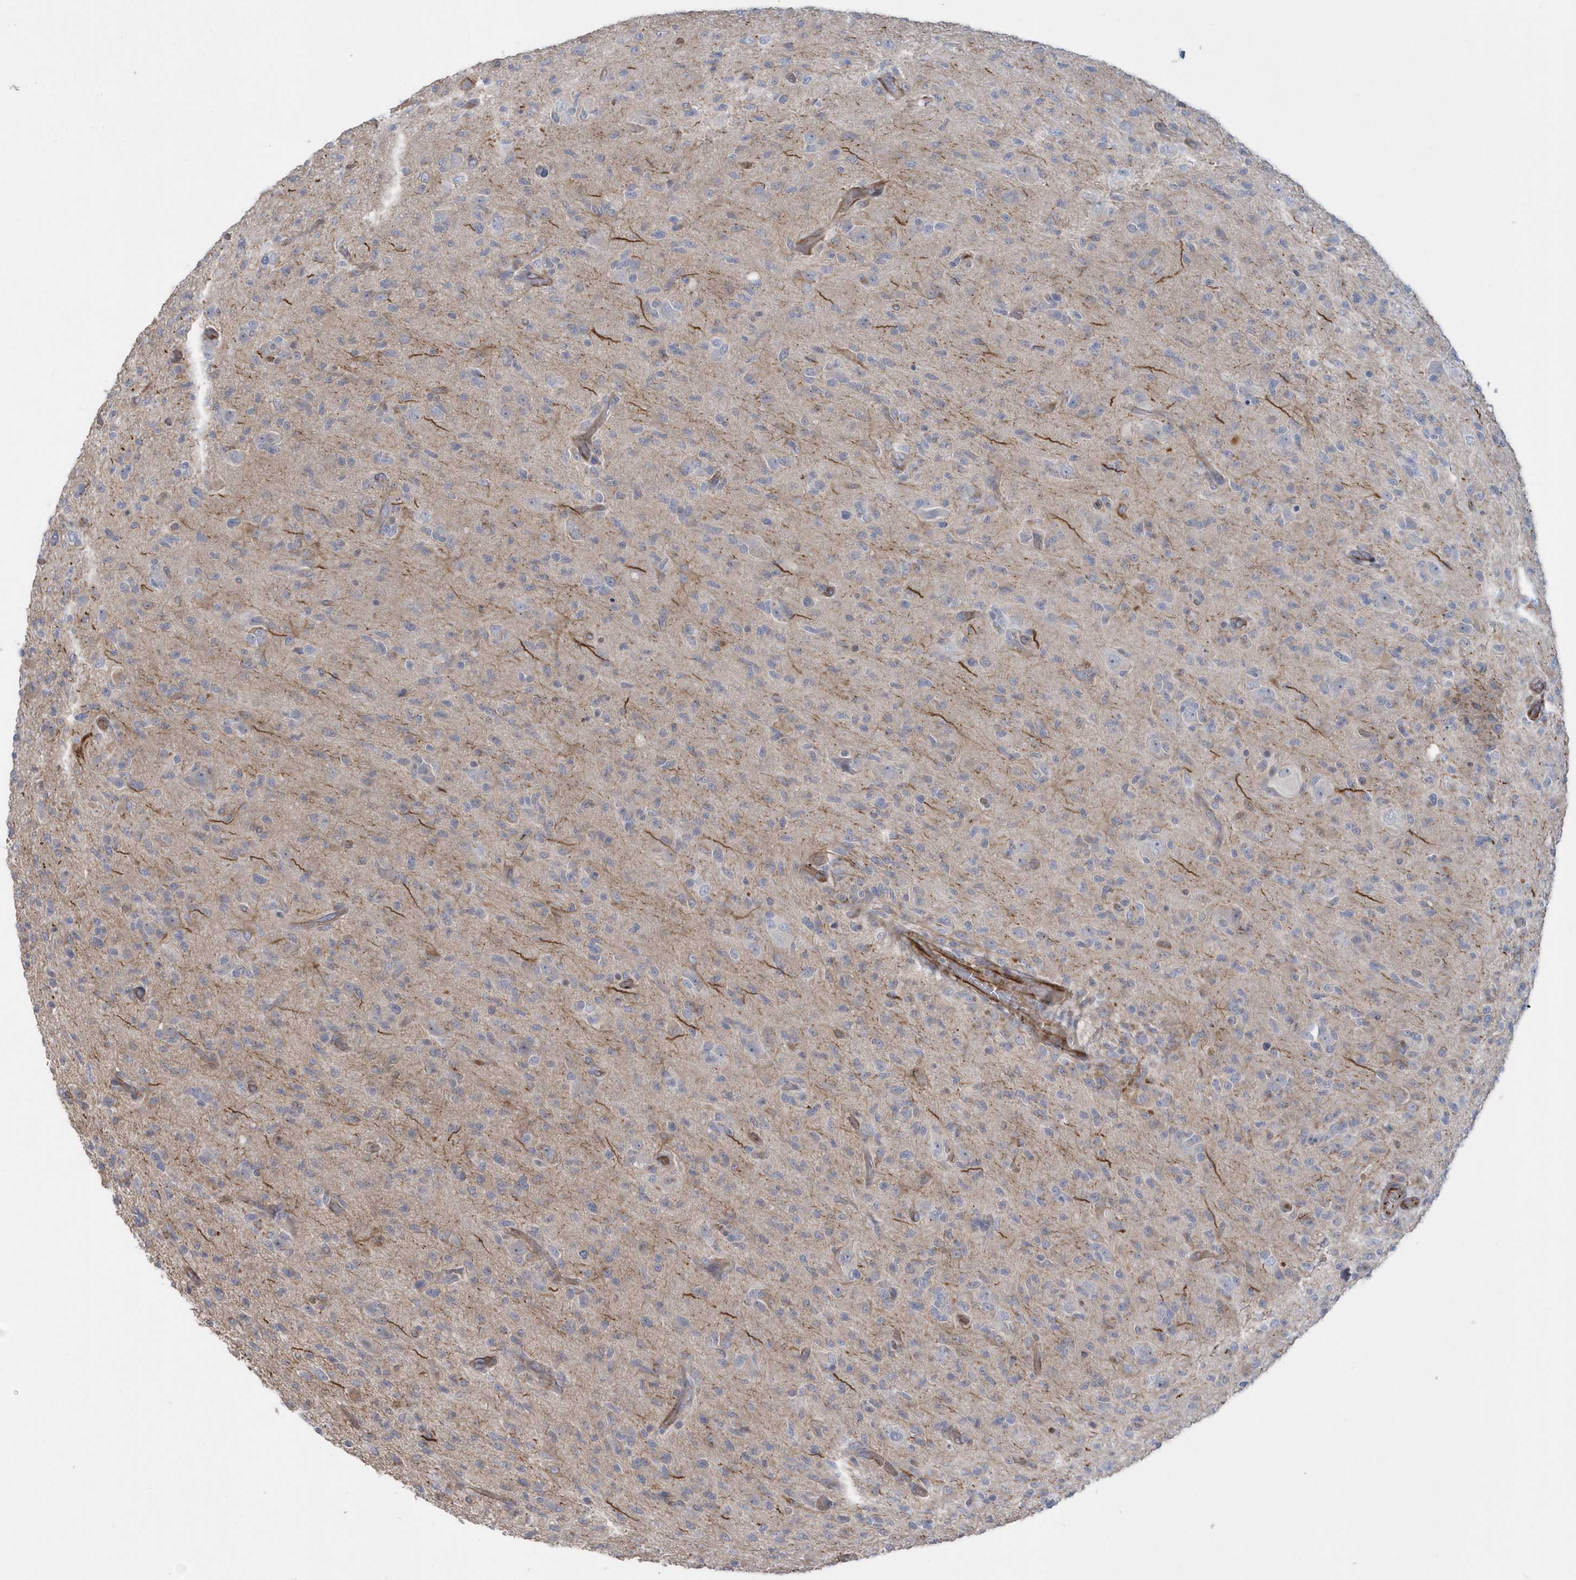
{"staining": {"intensity": "negative", "quantity": "none", "location": "none"}, "tissue": "glioma", "cell_type": "Tumor cells", "image_type": "cancer", "snomed": [{"axis": "morphology", "description": "Glioma, malignant, High grade"}, {"axis": "topography", "description": "Brain"}], "caption": "IHC of malignant glioma (high-grade) displays no staining in tumor cells.", "gene": "RAB17", "patient": {"sex": "female", "age": 57}}